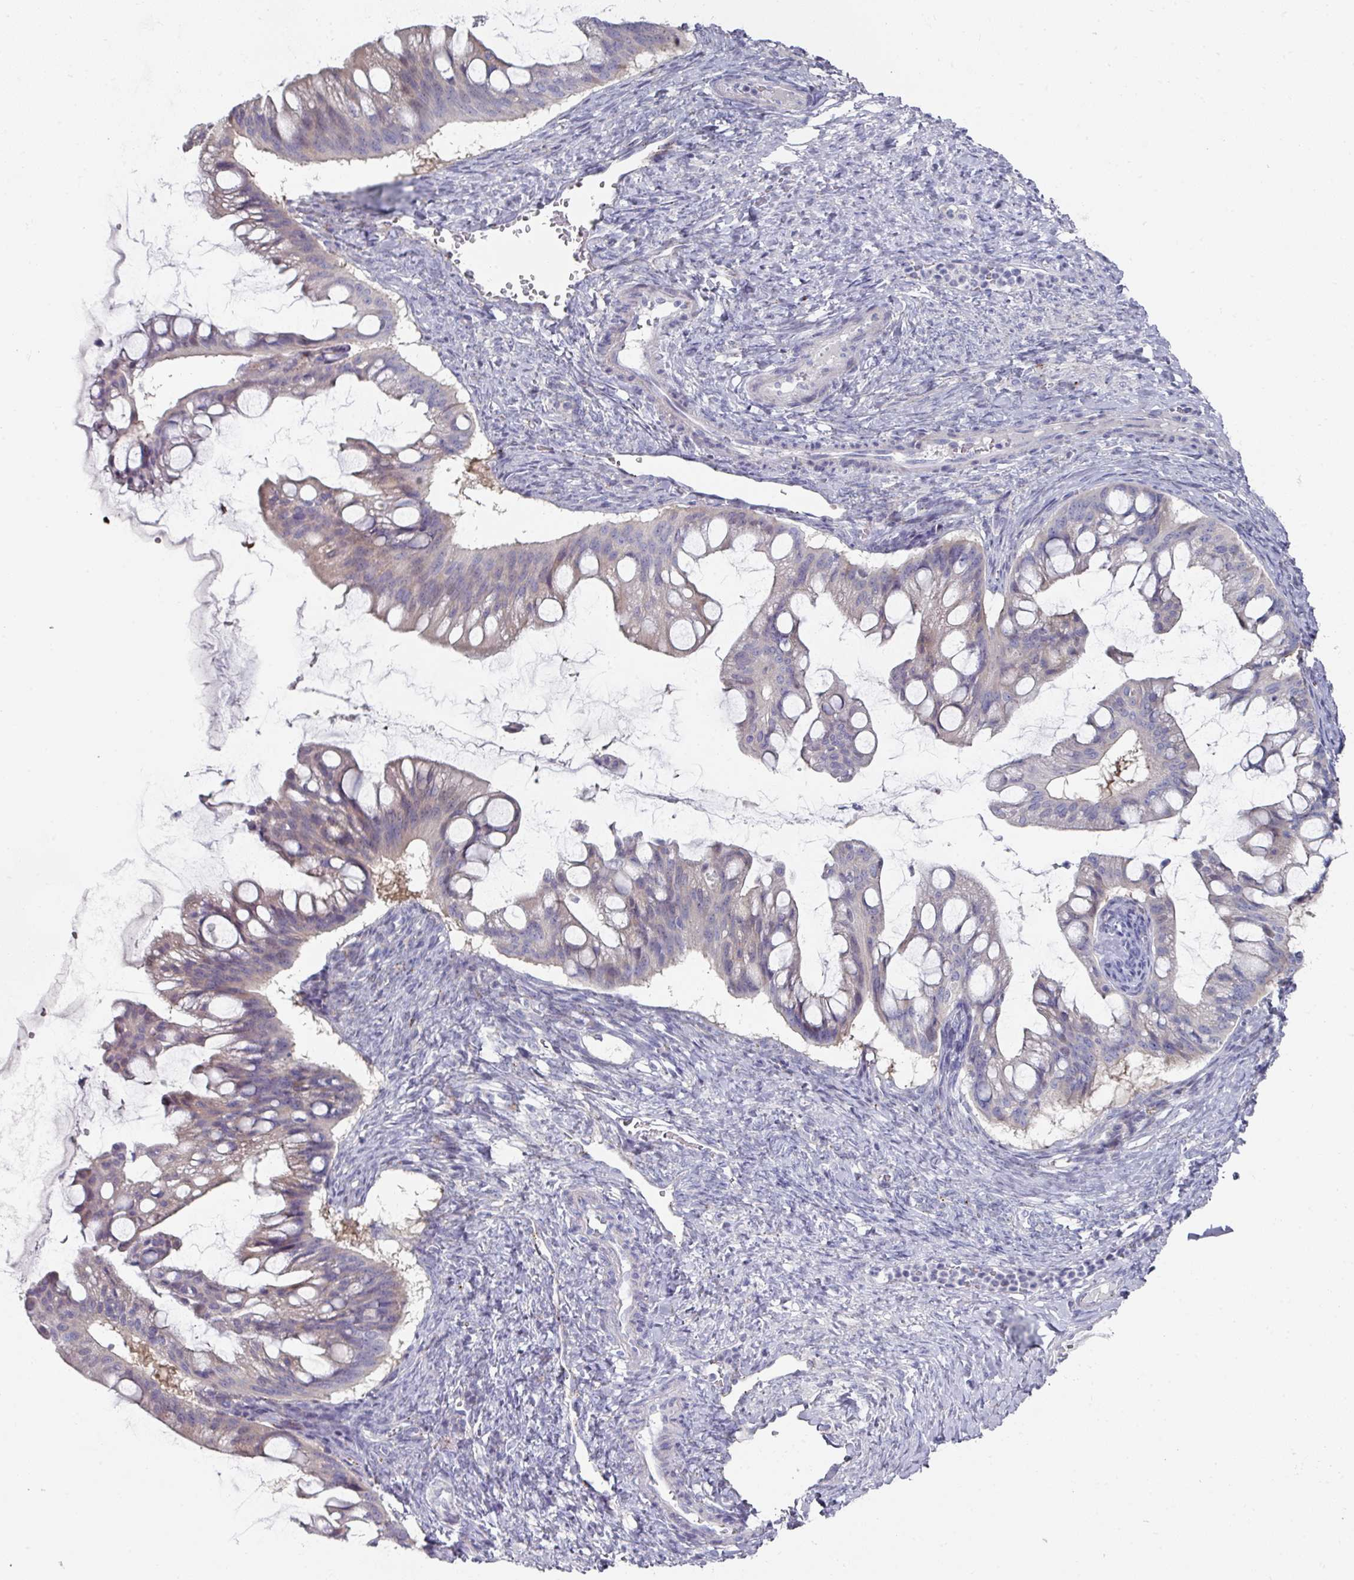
{"staining": {"intensity": "negative", "quantity": "none", "location": "none"}, "tissue": "ovarian cancer", "cell_type": "Tumor cells", "image_type": "cancer", "snomed": [{"axis": "morphology", "description": "Cystadenocarcinoma, mucinous, NOS"}, {"axis": "topography", "description": "Ovary"}], "caption": "Immunohistochemistry histopathology image of neoplastic tissue: human ovarian mucinous cystadenocarcinoma stained with DAB shows no significant protein staining in tumor cells.", "gene": "NT5C1A", "patient": {"sex": "female", "age": 73}}